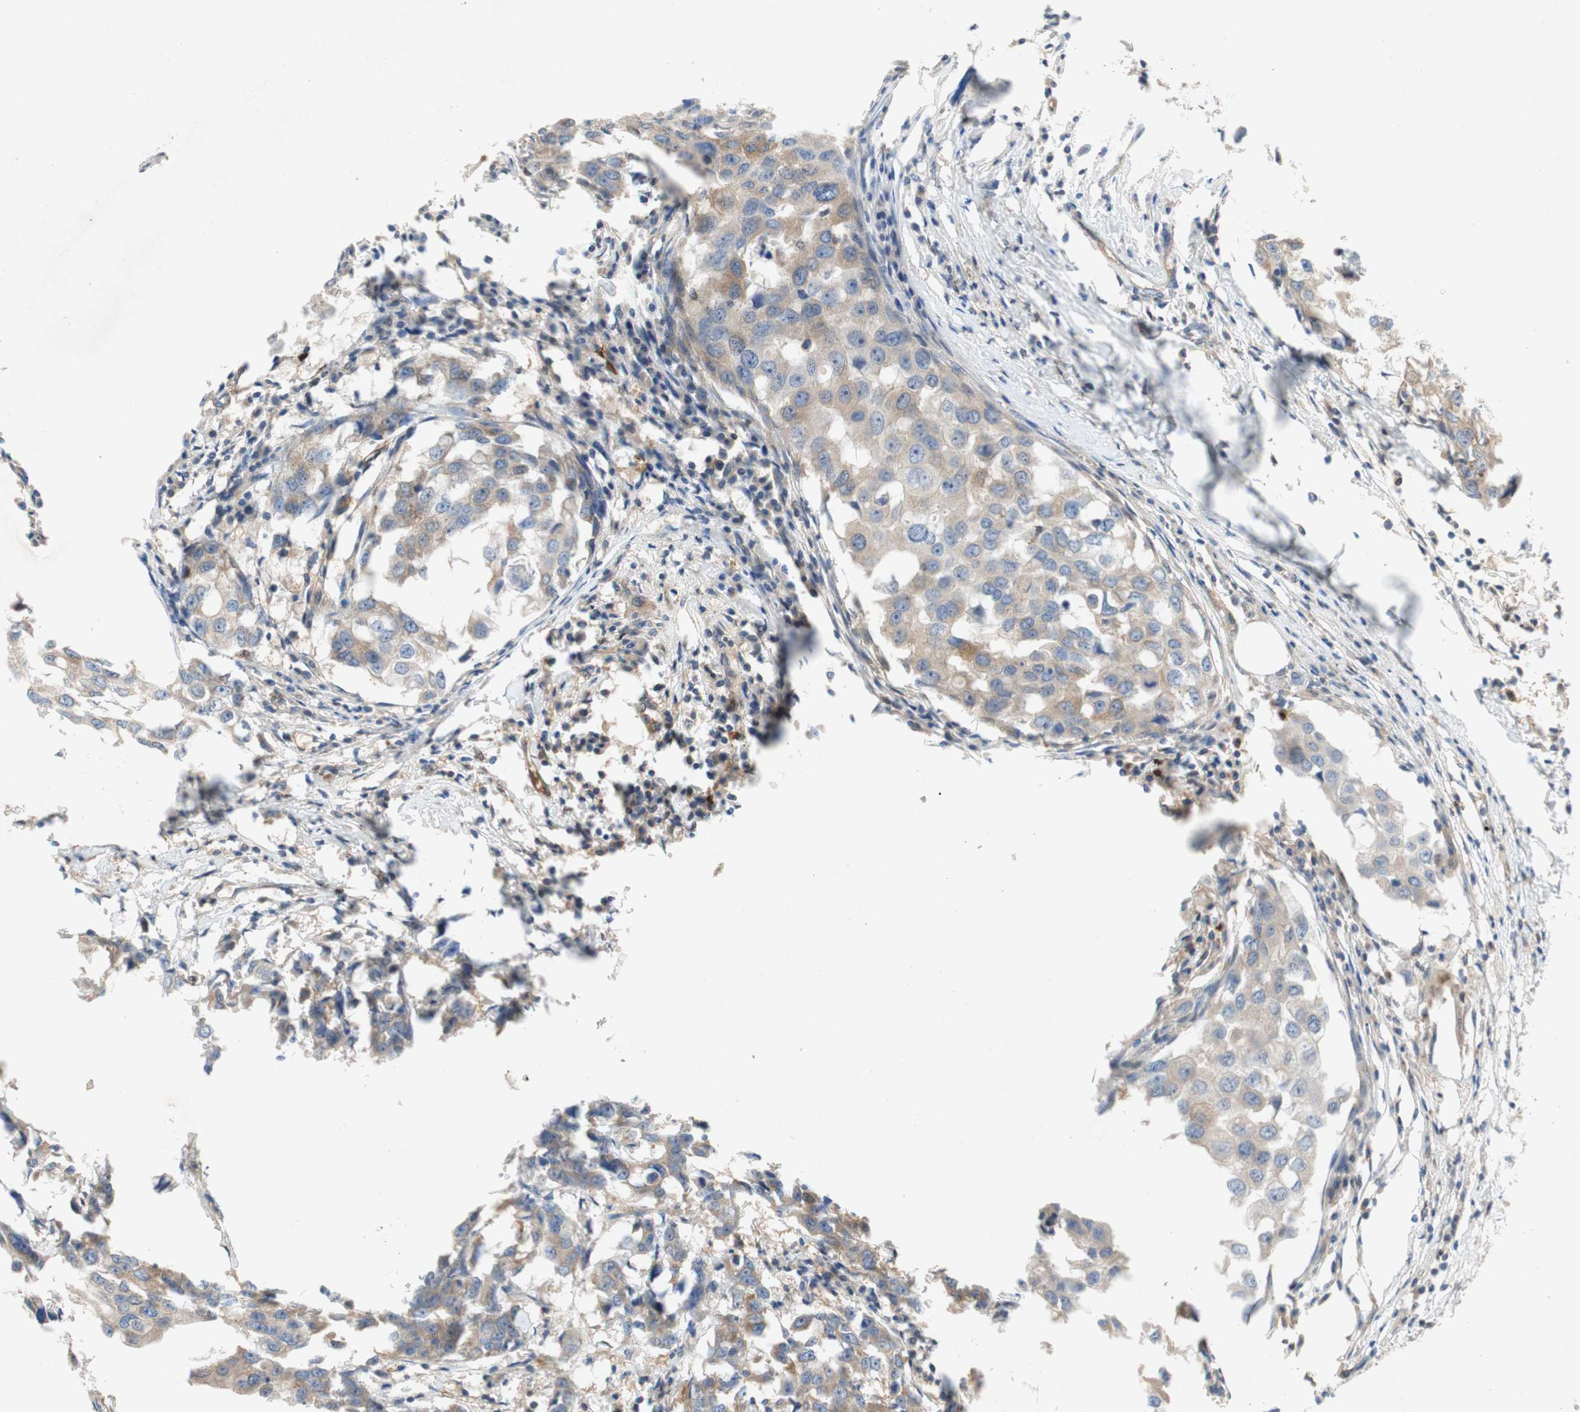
{"staining": {"intensity": "weak", "quantity": "<25%", "location": "cytoplasmic/membranous"}, "tissue": "breast cancer", "cell_type": "Tumor cells", "image_type": "cancer", "snomed": [{"axis": "morphology", "description": "Duct carcinoma"}, {"axis": "topography", "description": "Breast"}], "caption": "This is a photomicrograph of immunohistochemistry staining of breast cancer, which shows no positivity in tumor cells. (DAB (3,3'-diaminobenzidine) immunohistochemistry visualized using brightfield microscopy, high magnification).", "gene": "RELB", "patient": {"sex": "female", "age": 27}}